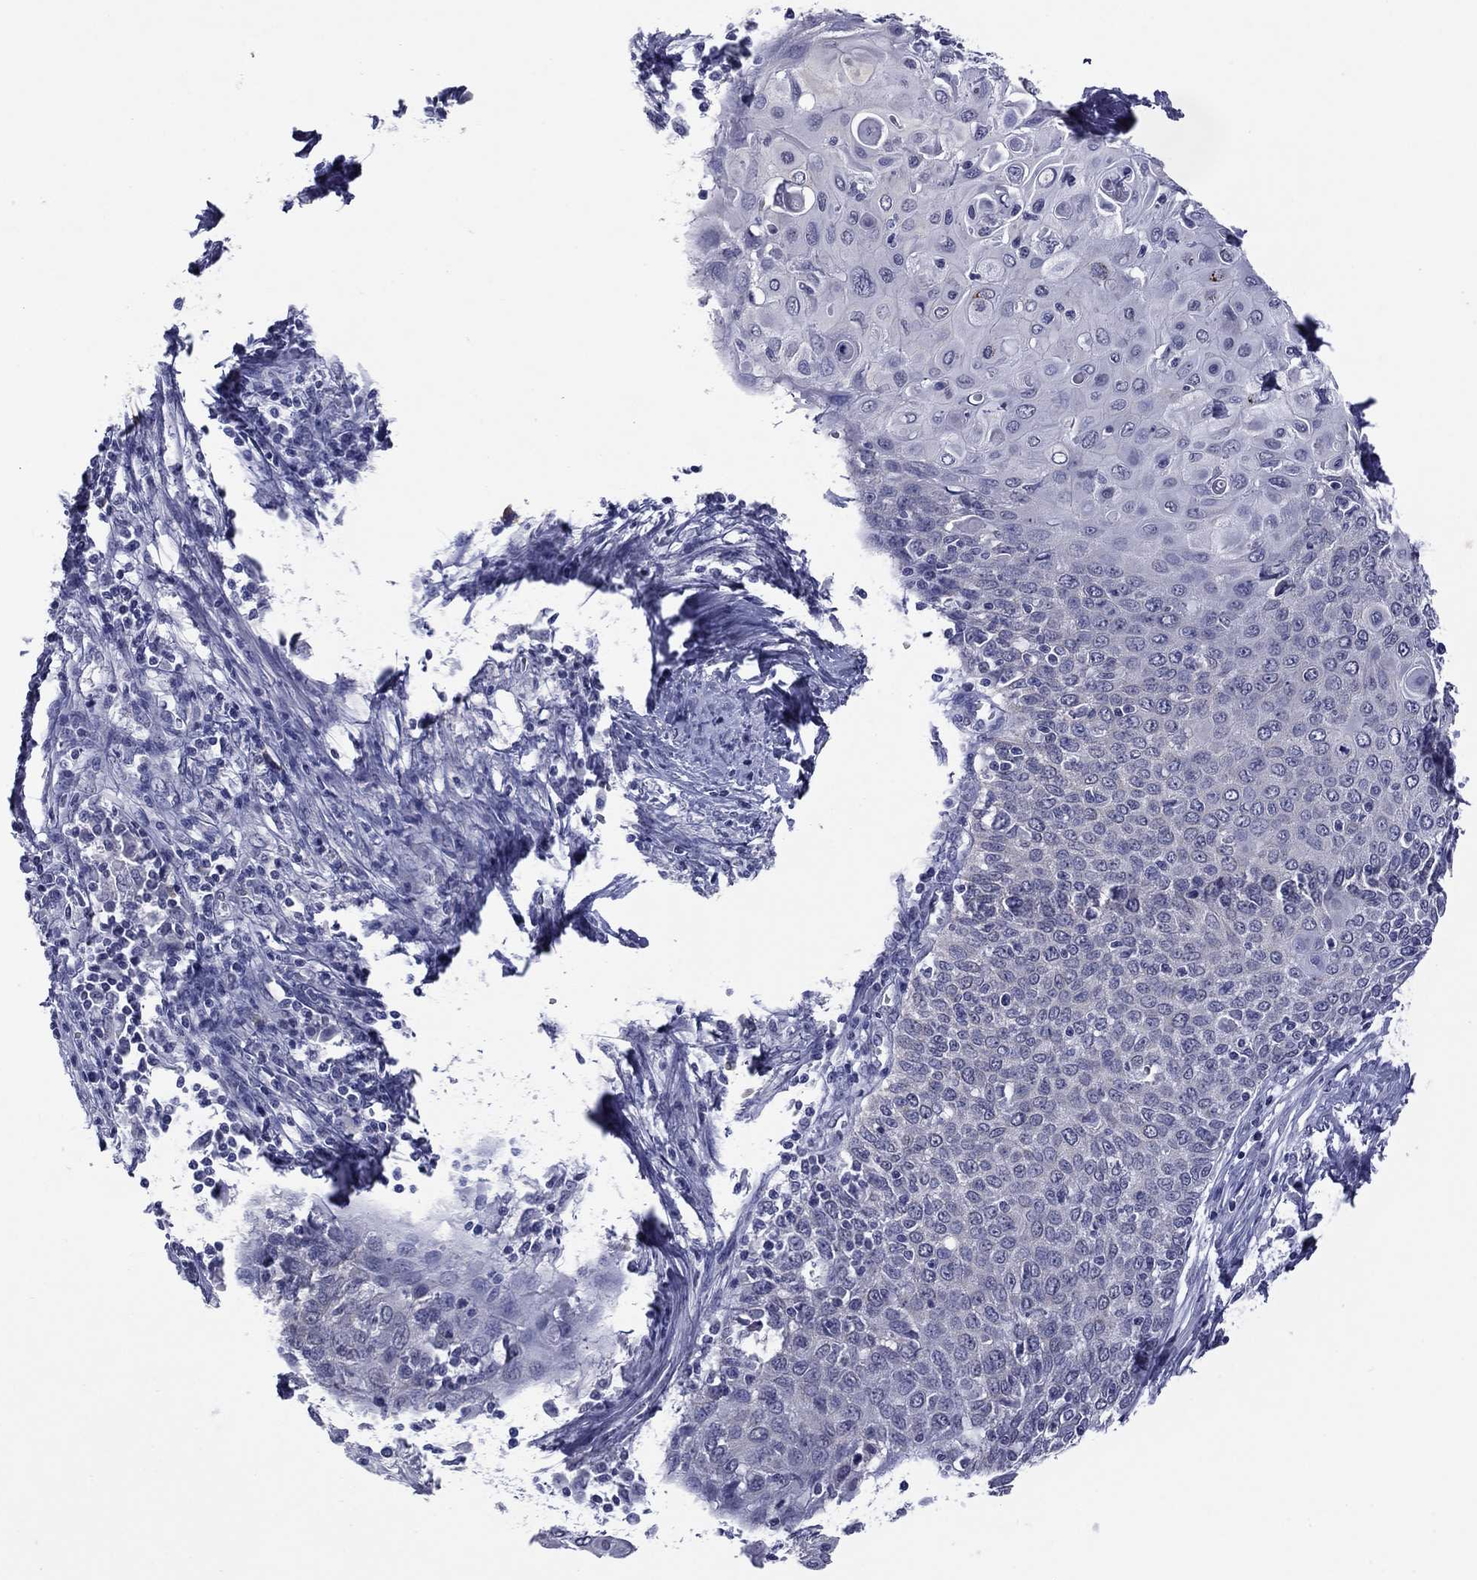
{"staining": {"intensity": "negative", "quantity": "none", "location": "none"}, "tissue": "cervical cancer", "cell_type": "Tumor cells", "image_type": "cancer", "snomed": [{"axis": "morphology", "description": "Squamous cell carcinoma, NOS"}, {"axis": "topography", "description": "Cervix"}], "caption": "IHC micrograph of human cervical cancer (squamous cell carcinoma) stained for a protein (brown), which demonstrates no expression in tumor cells.", "gene": "HAO1", "patient": {"sex": "female", "age": 39}}